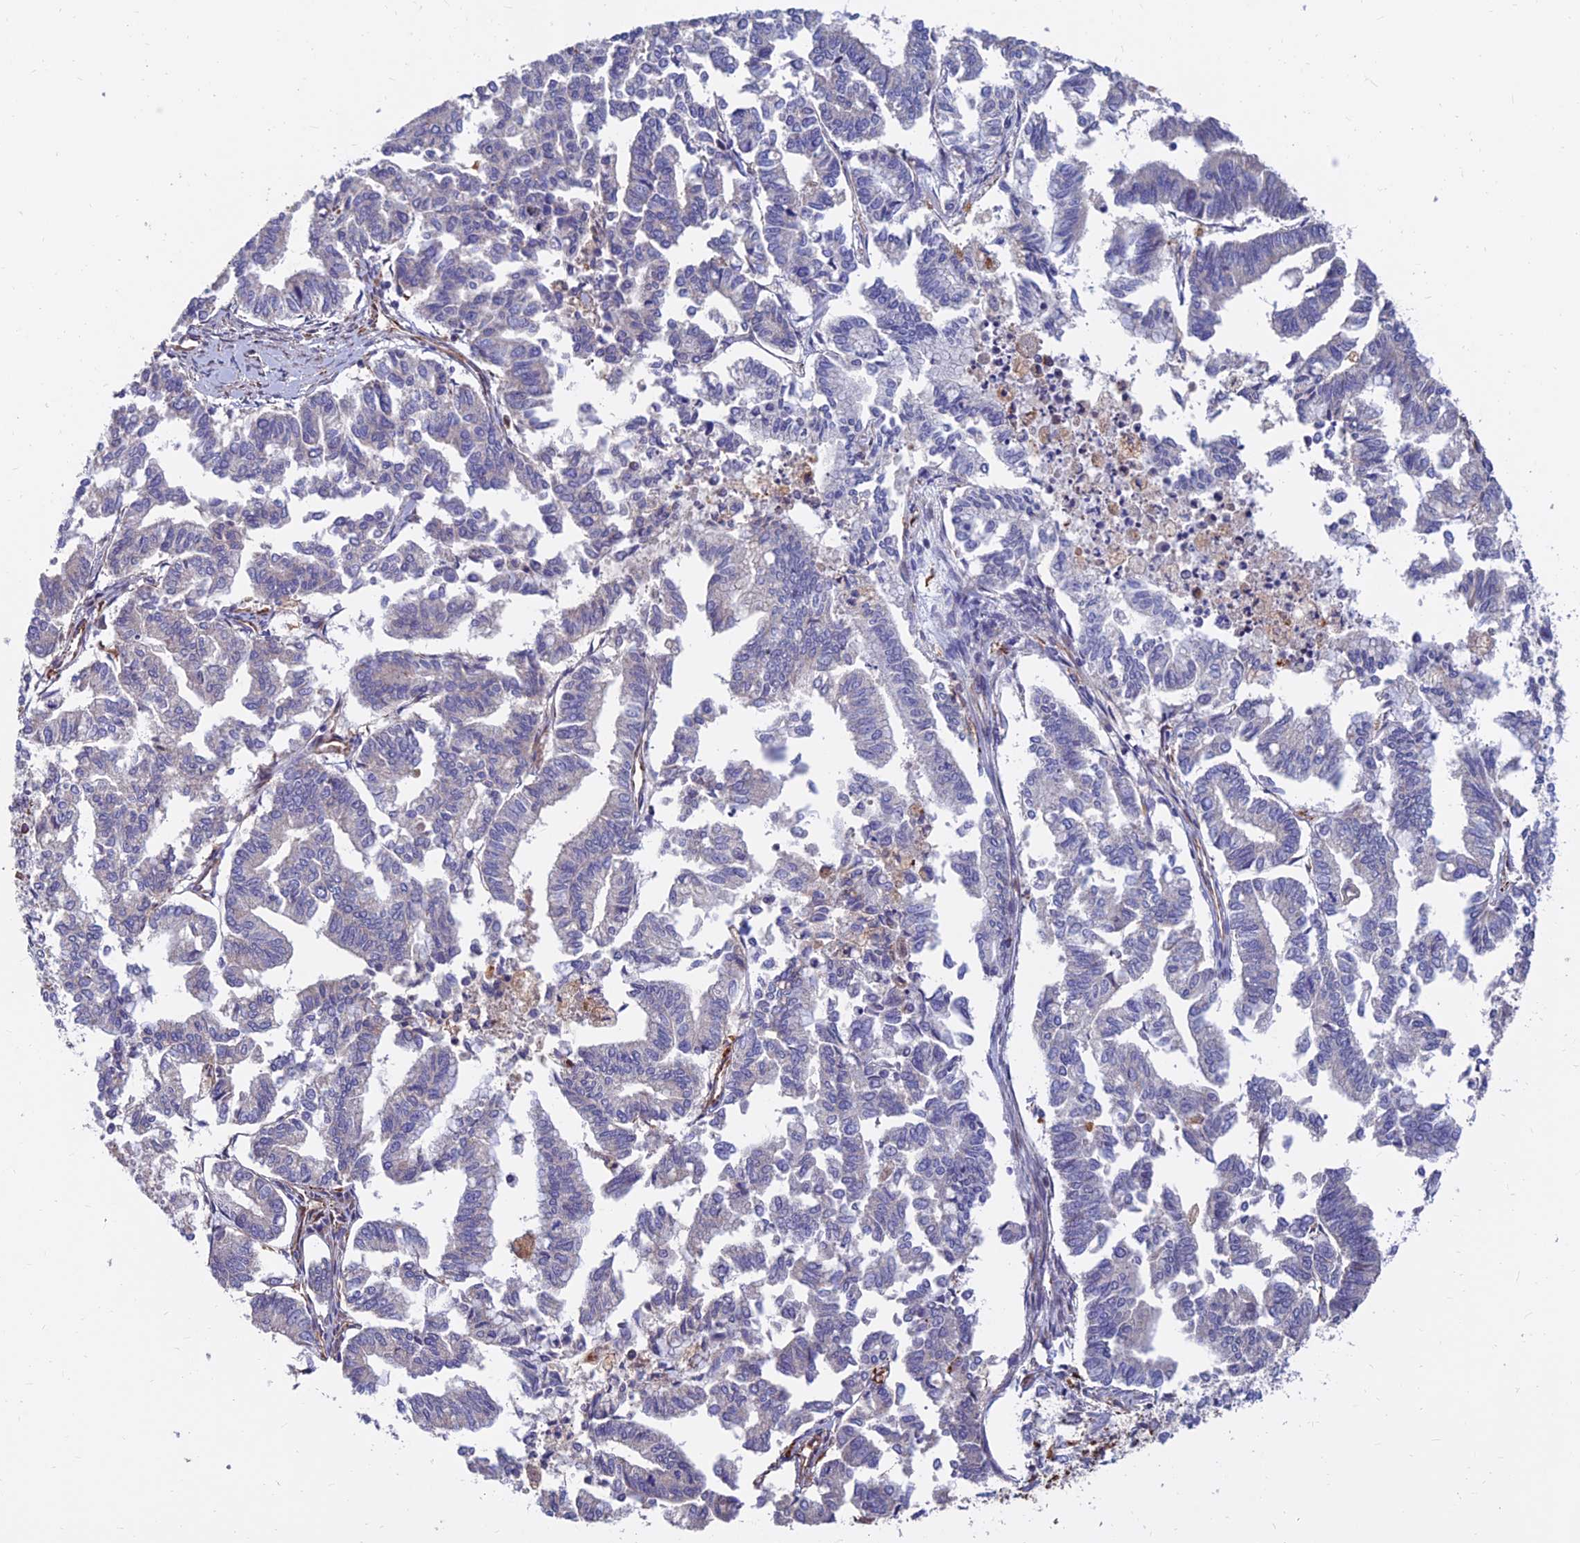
{"staining": {"intensity": "negative", "quantity": "none", "location": "none"}, "tissue": "endometrial cancer", "cell_type": "Tumor cells", "image_type": "cancer", "snomed": [{"axis": "morphology", "description": "Adenocarcinoma, NOS"}, {"axis": "topography", "description": "Endometrium"}], "caption": "Human endometrial cancer (adenocarcinoma) stained for a protein using IHC shows no staining in tumor cells.", "gene": "CDK18", "patient": {"sex": "female", "age": 79}}